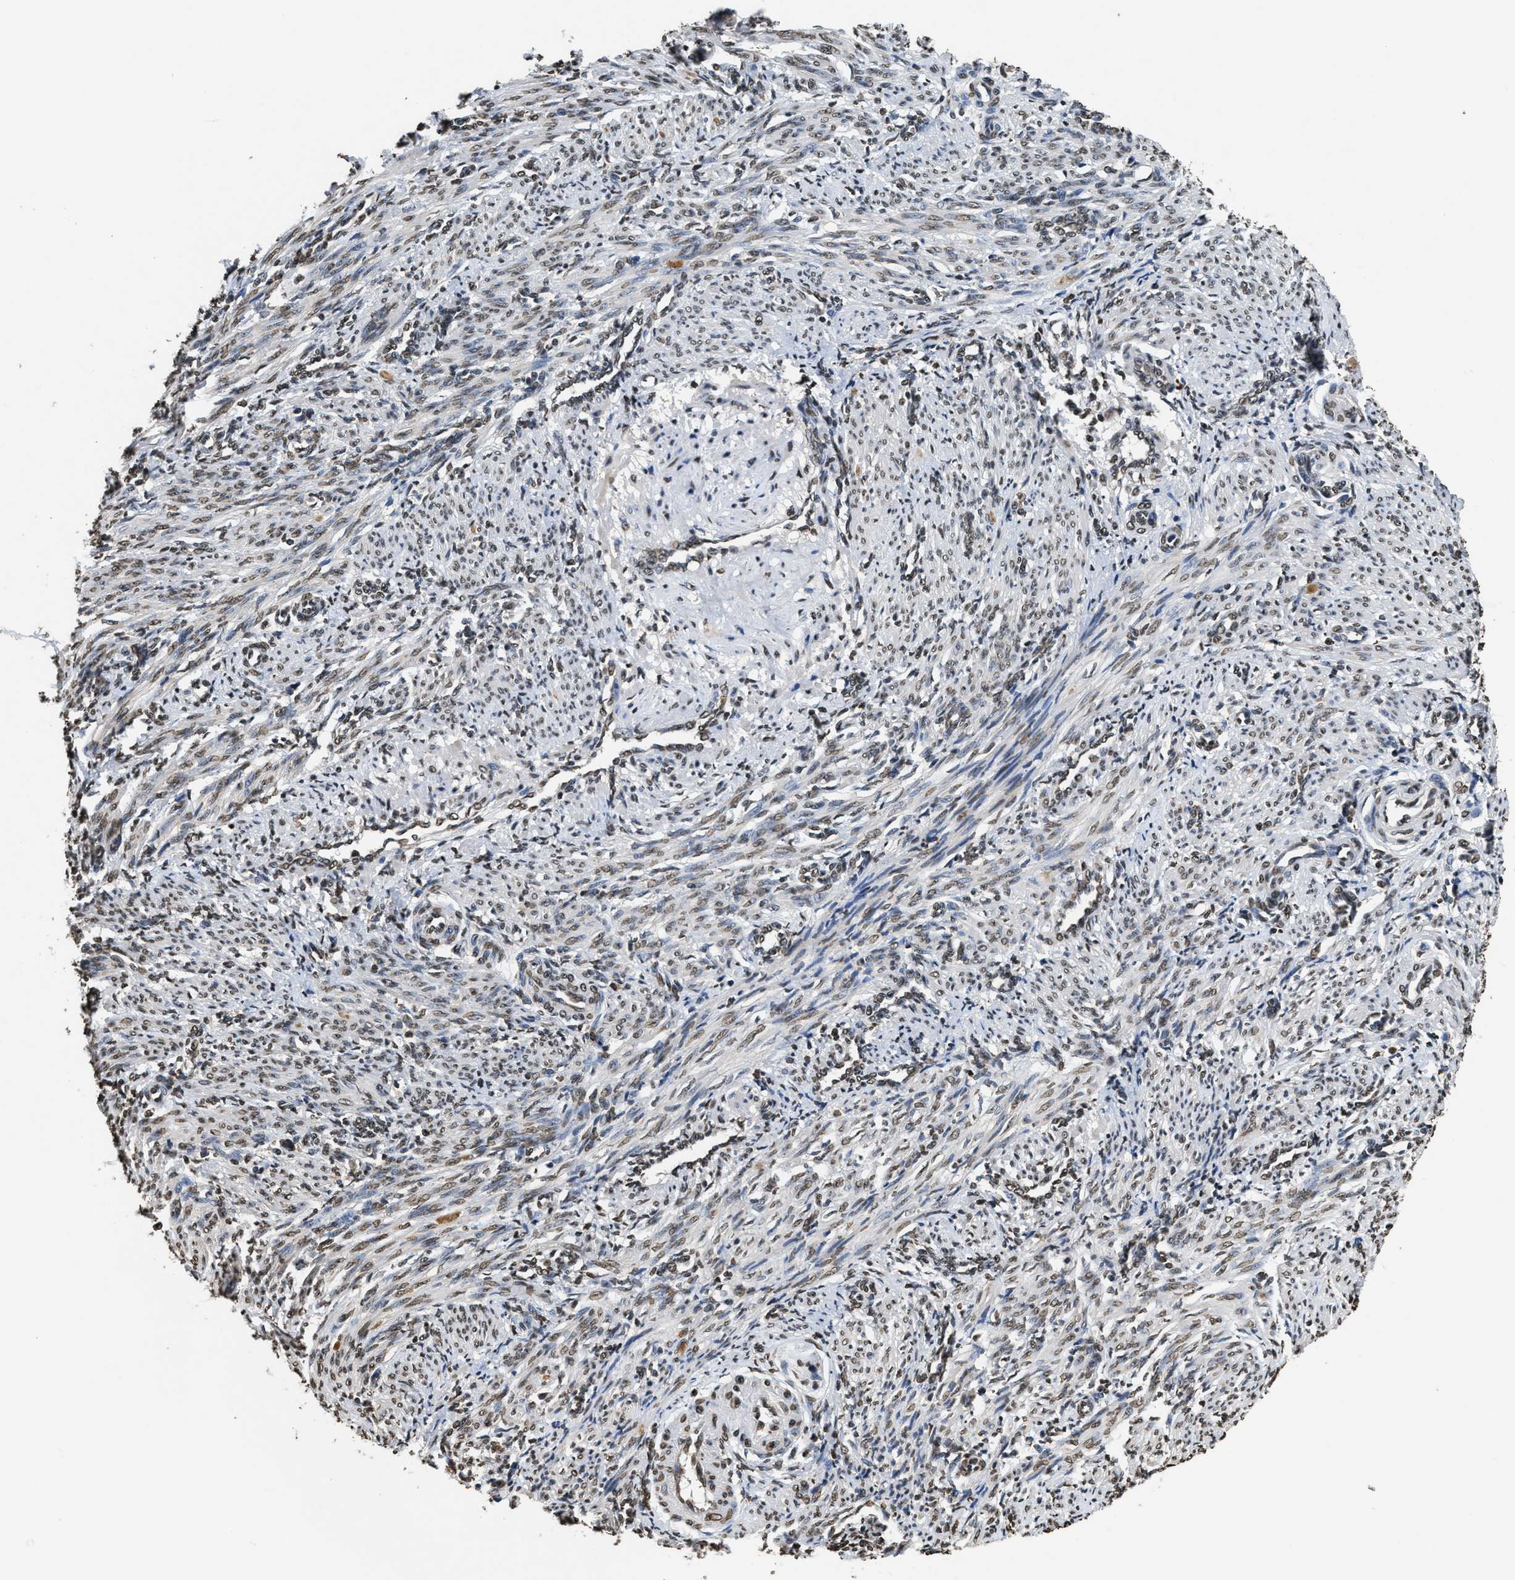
{"staining": {"intensity": "moderate", "quantity": ">75%", "location": "nuclear"}, "tissue": "smooth muscle", "cell_type": "Smooth muscle cells", "image_type": "normal", "snomed": [{"axis": "morphology", "description": "Normal tissue, NOS"}, {"axis": "topography", "description": "Endometrium"}], "caption": "Immunohistochemistry (IHC) image of normal human smooth muscle stained for a protein (brown), which demonstrates medium levels of moderate nuclear staining in approximately >75% of smooth muscle cells.", "gene": "DNASE1L3", "patient": {"sex": "female", "age": 33}}